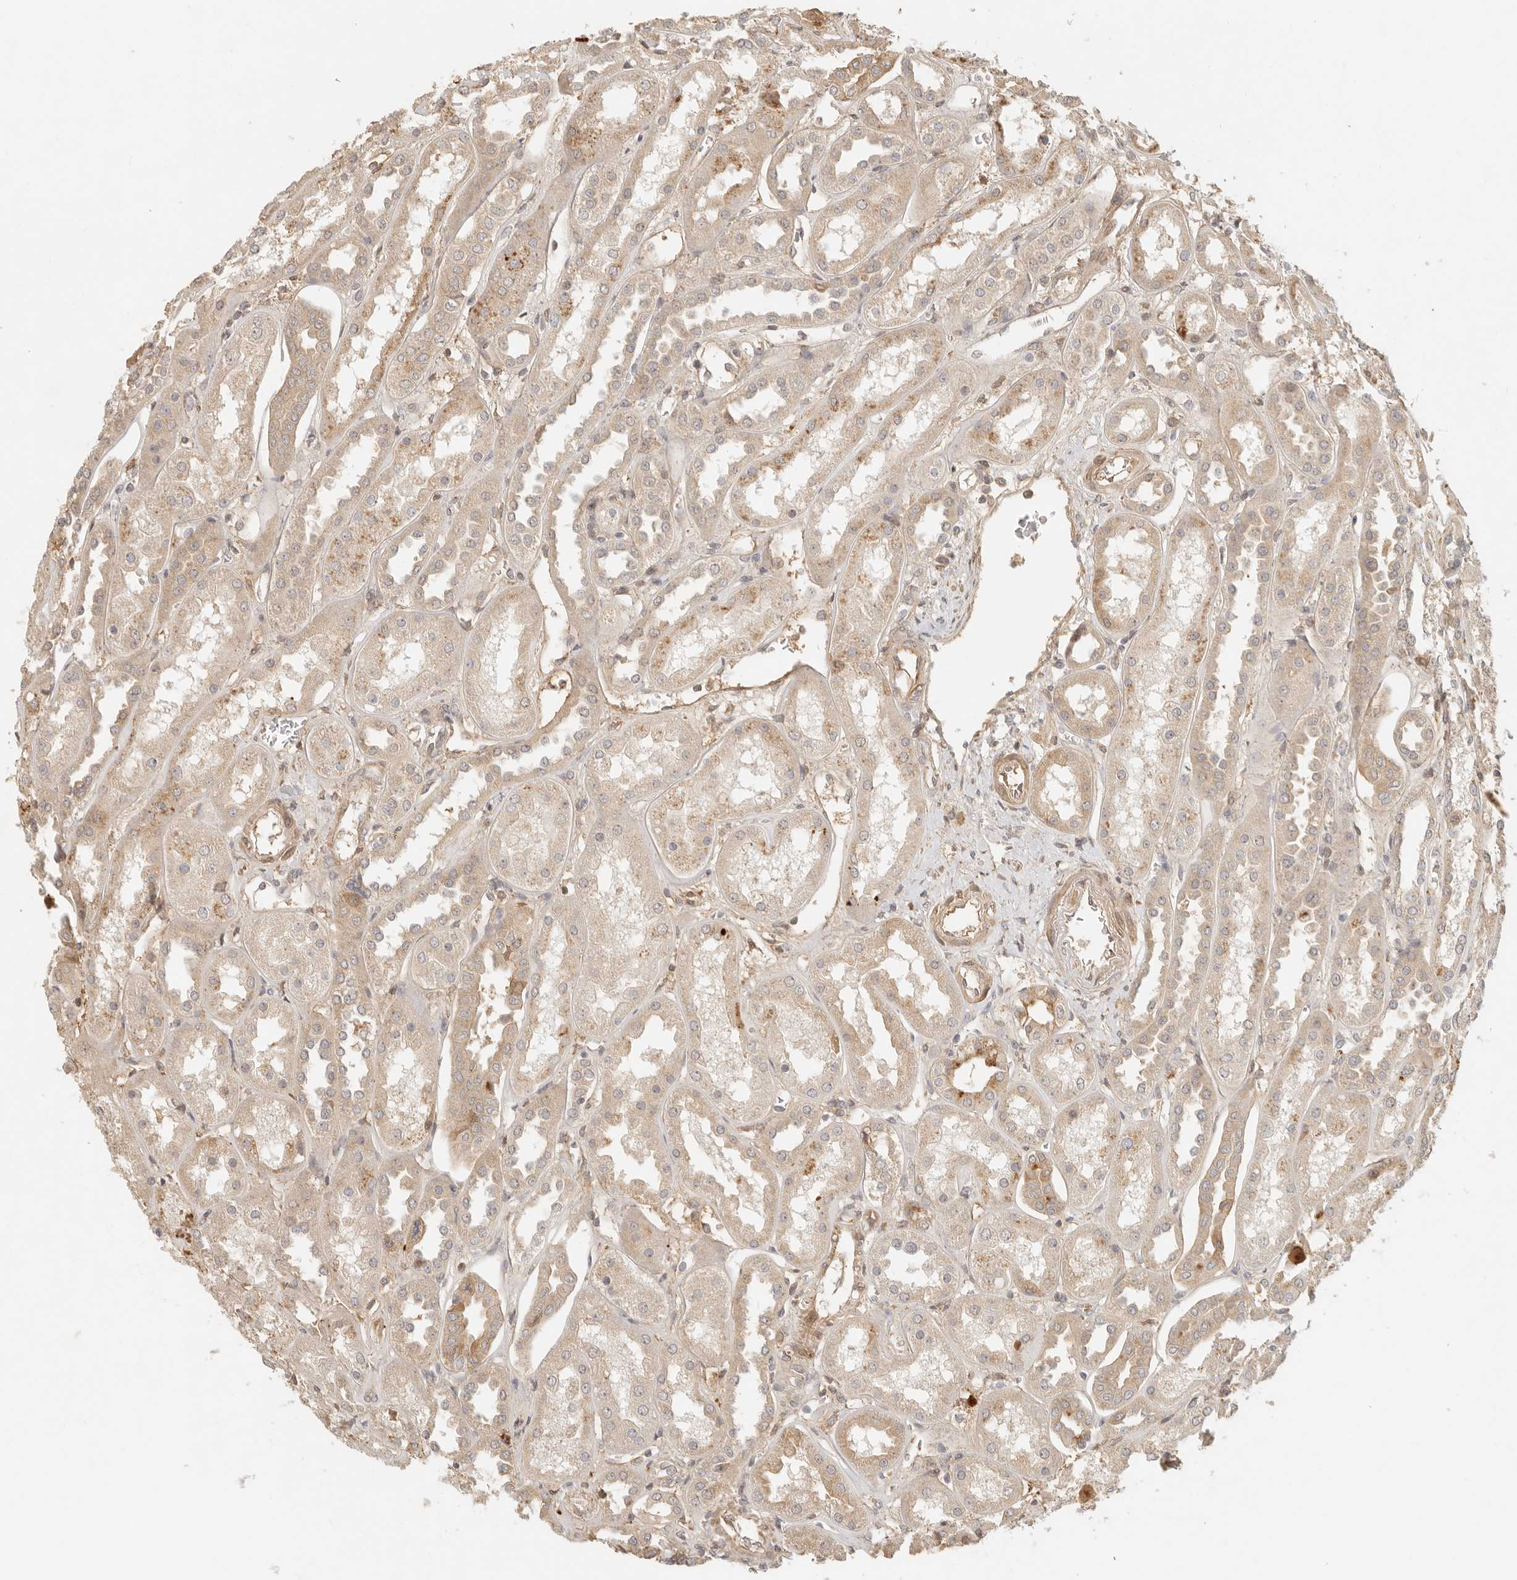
{"staining": {"intensity": "weak", "quantity": "25%-75%", "location": "cytoplasmic/membranous"}, "tissue": "kidney", "cell_type": "Cells in glomeruli", "image_type": "normal", "snomed": [{"axis": "morphology", "description": "Normal tissue, NOS"}, {"axis": "topography", "description": "Kidney"}], "caption": "Brown immunohistochemical staining in unremarkable human kidney displays weak cytoplasmic/membranous positivity in about 25%-75% of cells in glomeruli.", "gene": "ANKRD61", "patient": {"sex": "male", "age": 70}}